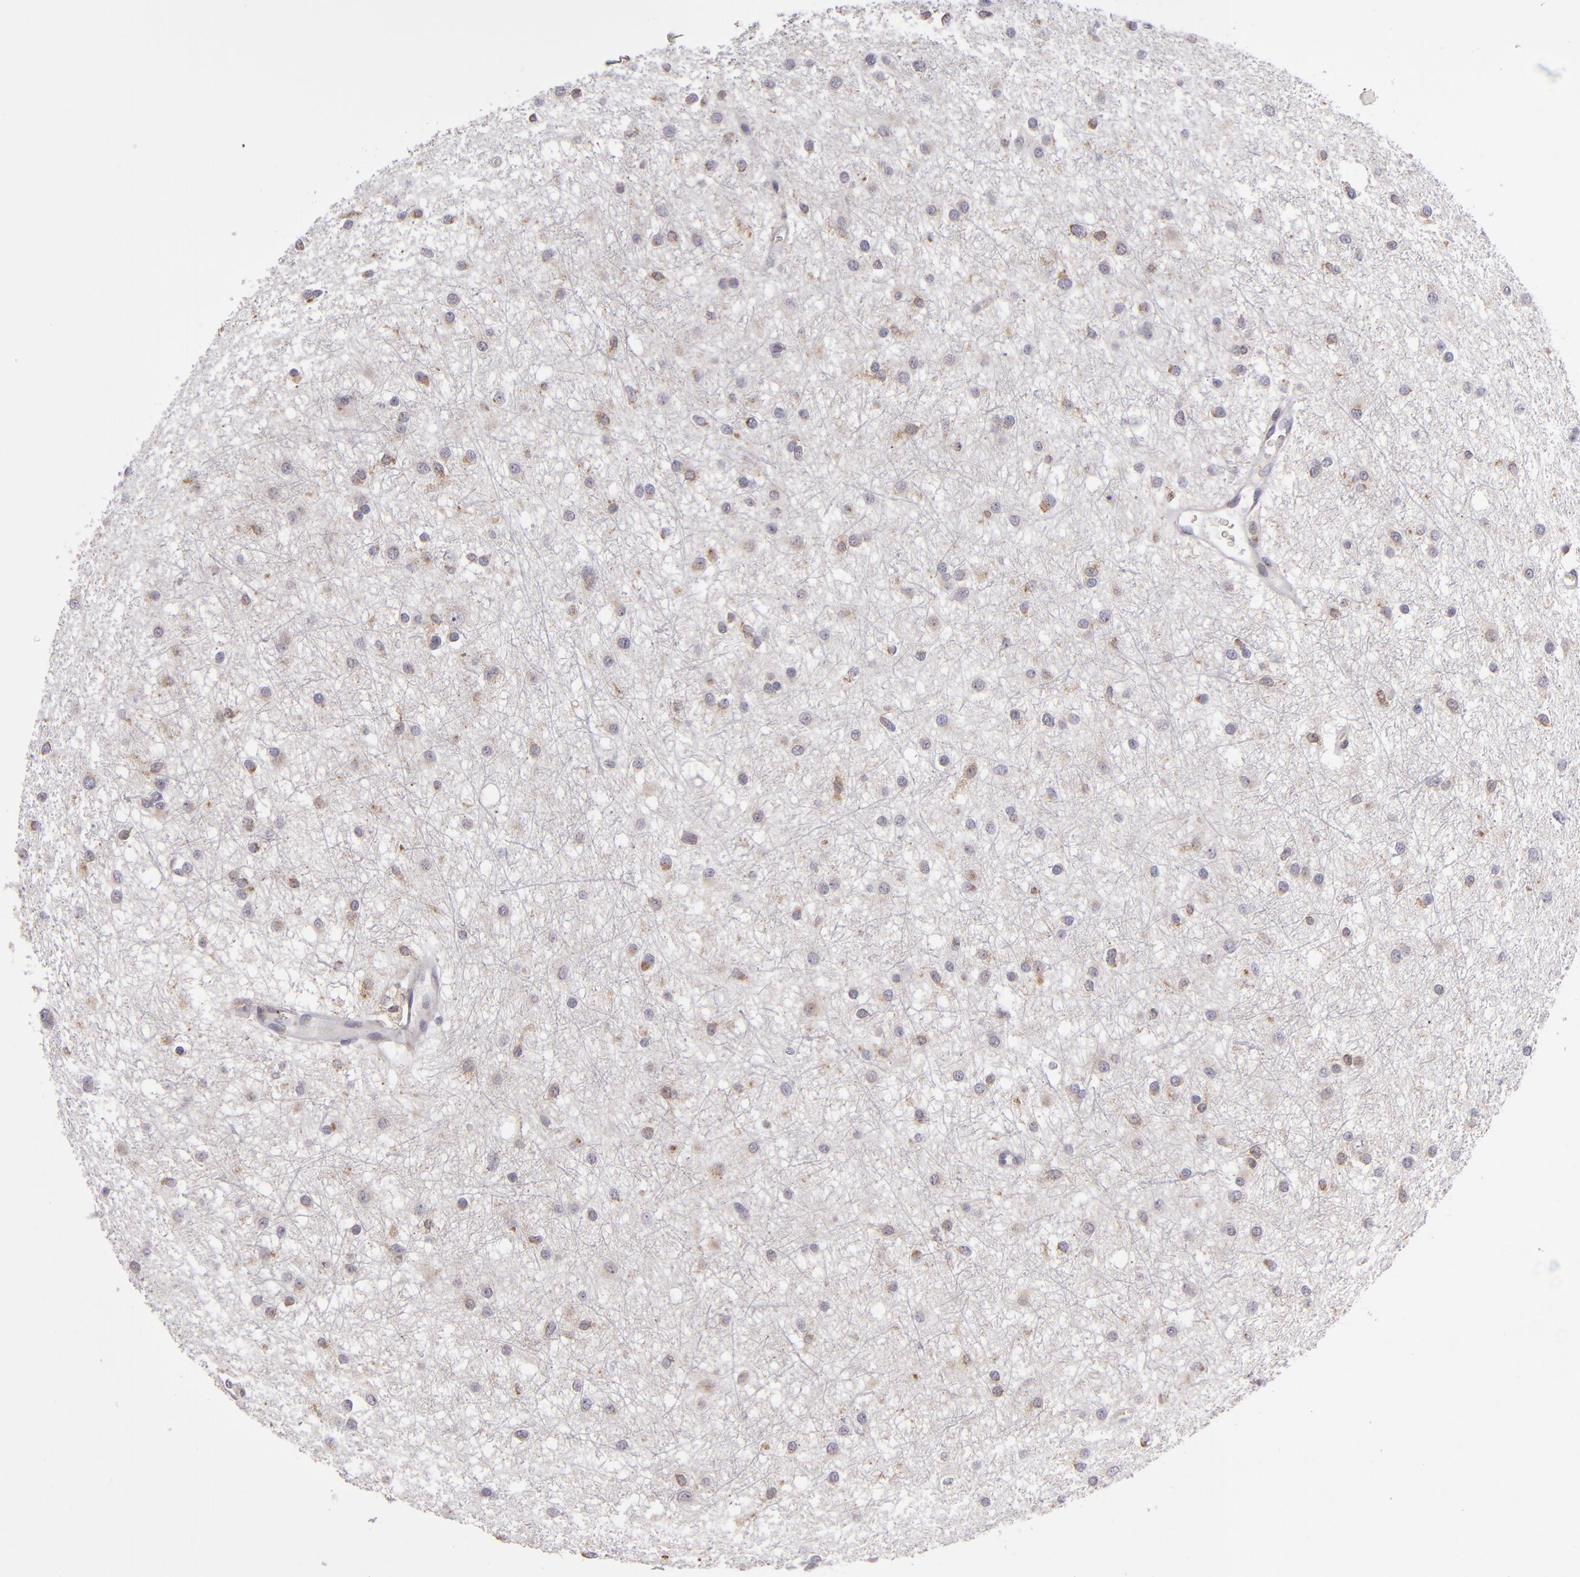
{"staining": {"intensity": "negative", "quantity": "none", "location": "none"}, "tissue": "glioma", "cell_type": "Tumor cells", "image_type": "cancer", "snomed": [{"axis": "morphology", "description": "Glioma, malignant, Low grade"}, {"axis": "topography", "description": "Brain"}], "caption": "Tumor cells show no significant protein staining in glioma.", "gene": "SH2D4A", "patient": {"sex": "female", "age": 36}}